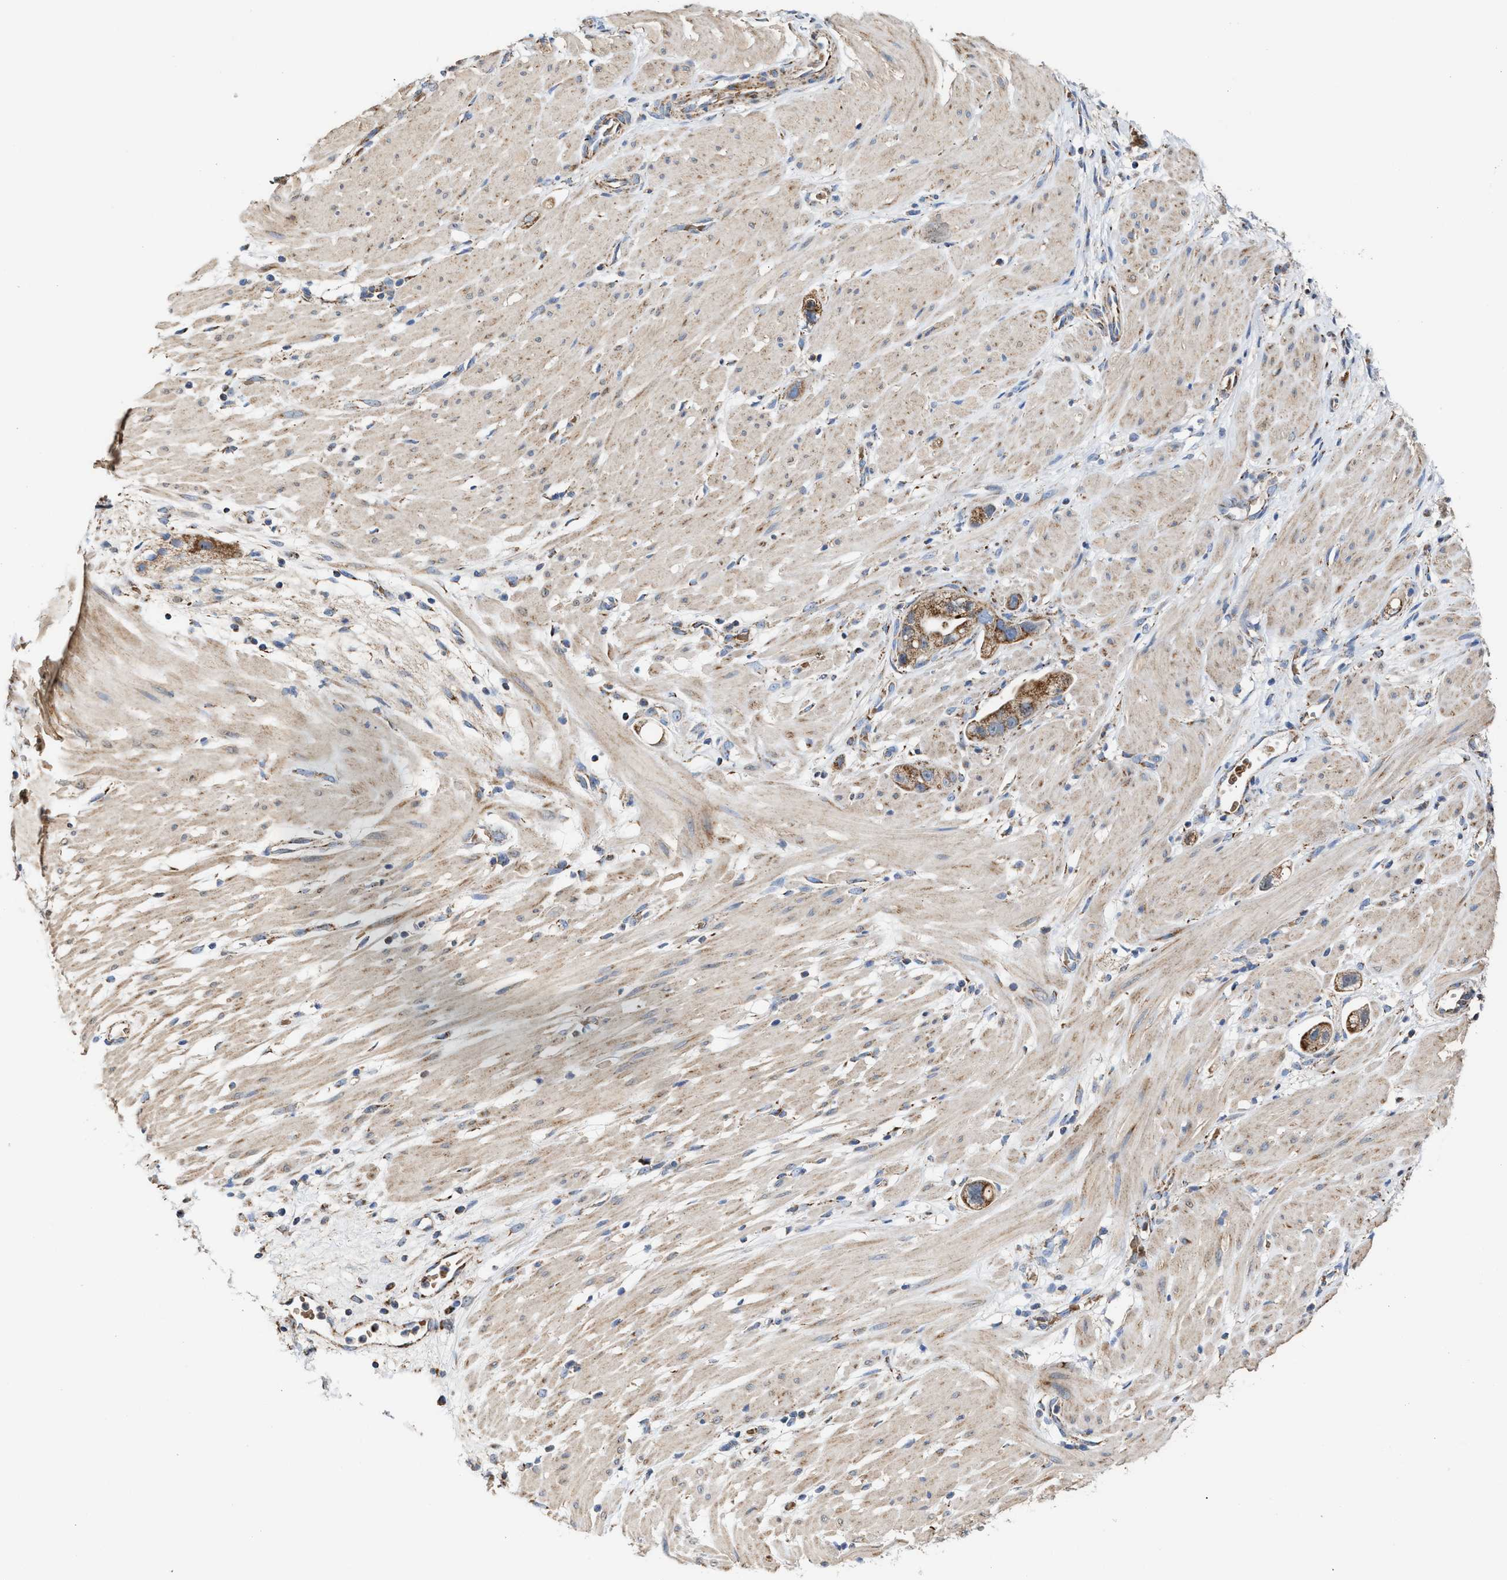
{"staining": {"intensity": "moderate", "quantity": ">75%", "location": "cytoplasmic/membranous"}, "tissue": "stomach cancer", "cell_type": "Tumor cells", "image_type": "cancer", "snomed": [{"axis": "morphology", "description": "Adenocarcinoma, NOS"}, {"axis": "topography", "description": "Stomach"}, {"axis": "topography", "description": "Stomach, lower"}], "caption": "This photomicrograph demonstrates immunohistochemistry (IHC) staining of human adenocarcinoma (stomach), with medium moderate cytoplasmic/membranous staining in approximately >75% of tumor cells.", "gene": "MECR", "patient": {"sex": "female", "age": 48}}